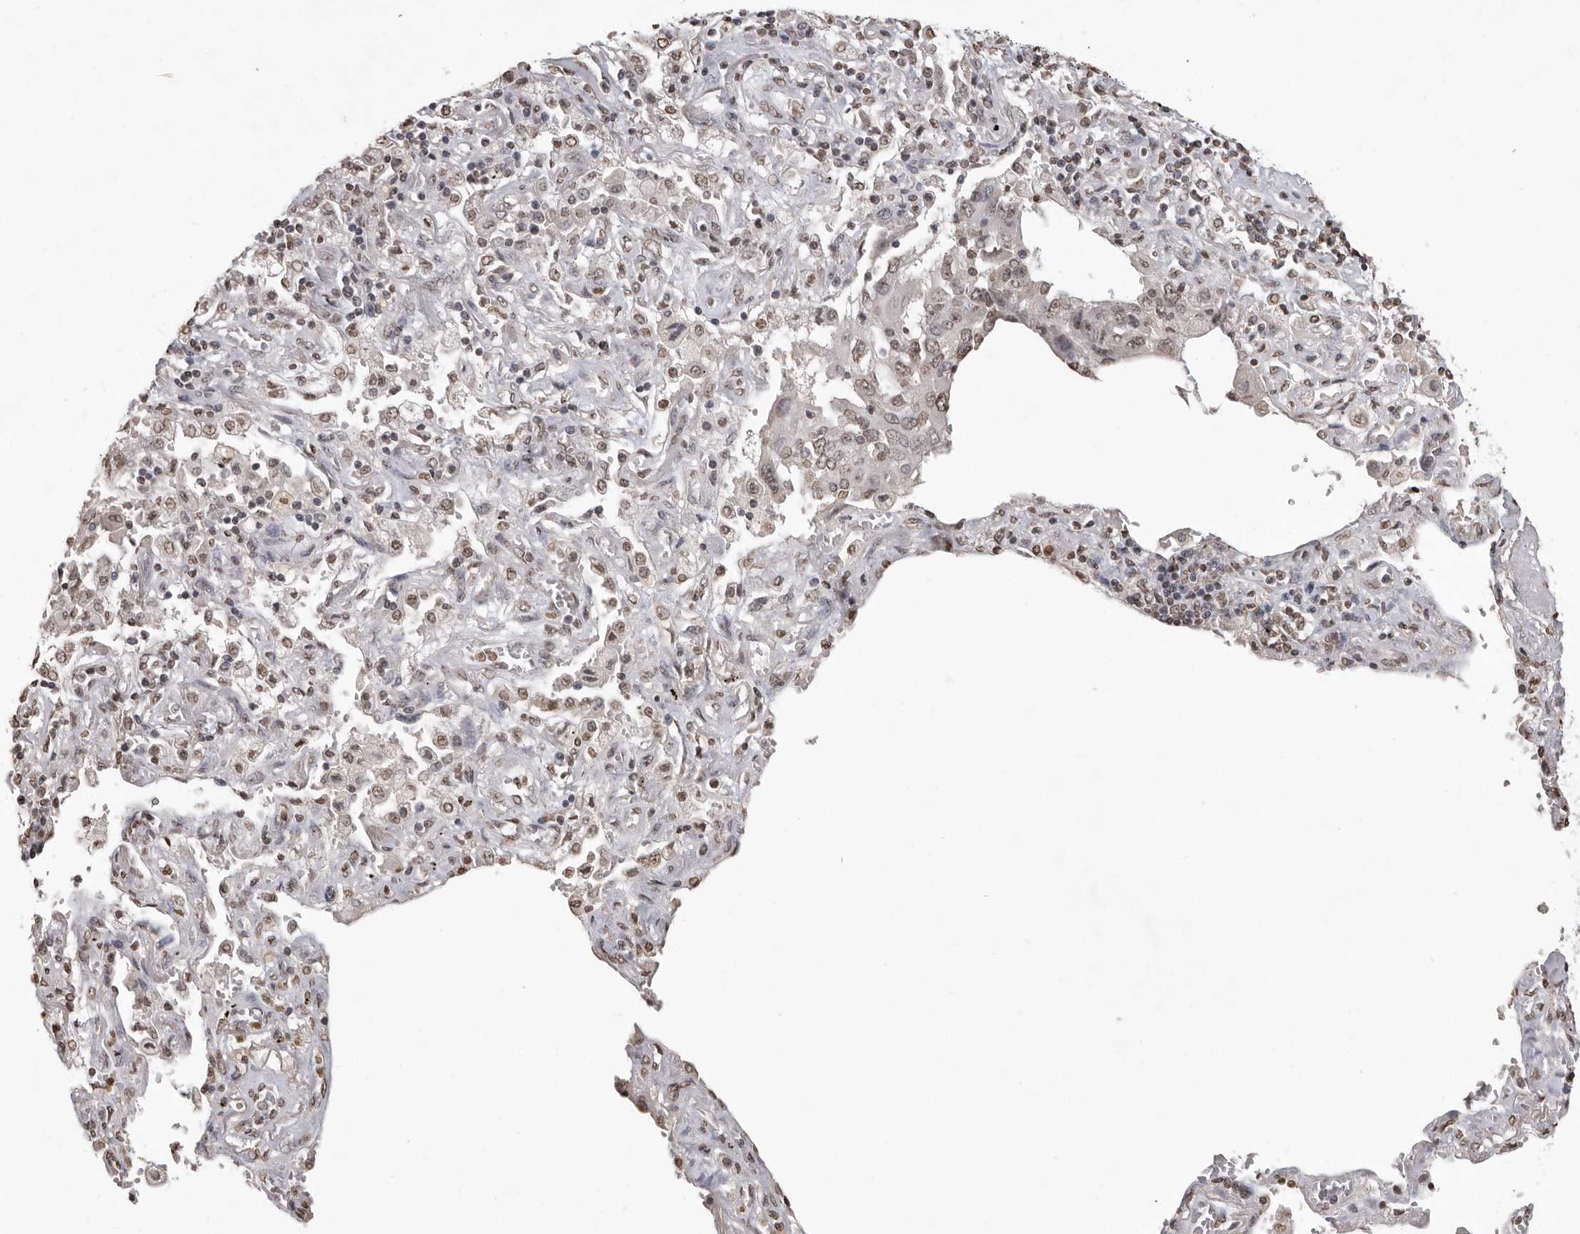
{"staining": {"intensity": "weak", "quantity": ">75%", "location": "nuclear"}, "tissue": "lung cancer", "cell_type": "Tumor cells", "image_type": "cancer", "snomed": [{"axis": "morphology", "description": "Adenocarcinoma, NOS"}, {"axis": "topography", "description": "Lung"}], "caption": "A histopathology image of lung cancer (adenocarcinoma) stained for a protein displays weak nuclear brown staining in tumor cells. (Stains: DAB (3,3'-diaminobenzidine) in brown, nuclei in blue, Microscopy: brightfield microscopy at high magnification).", "gene": "WDR45", "patient": {"sex": "female", "age": 65}}